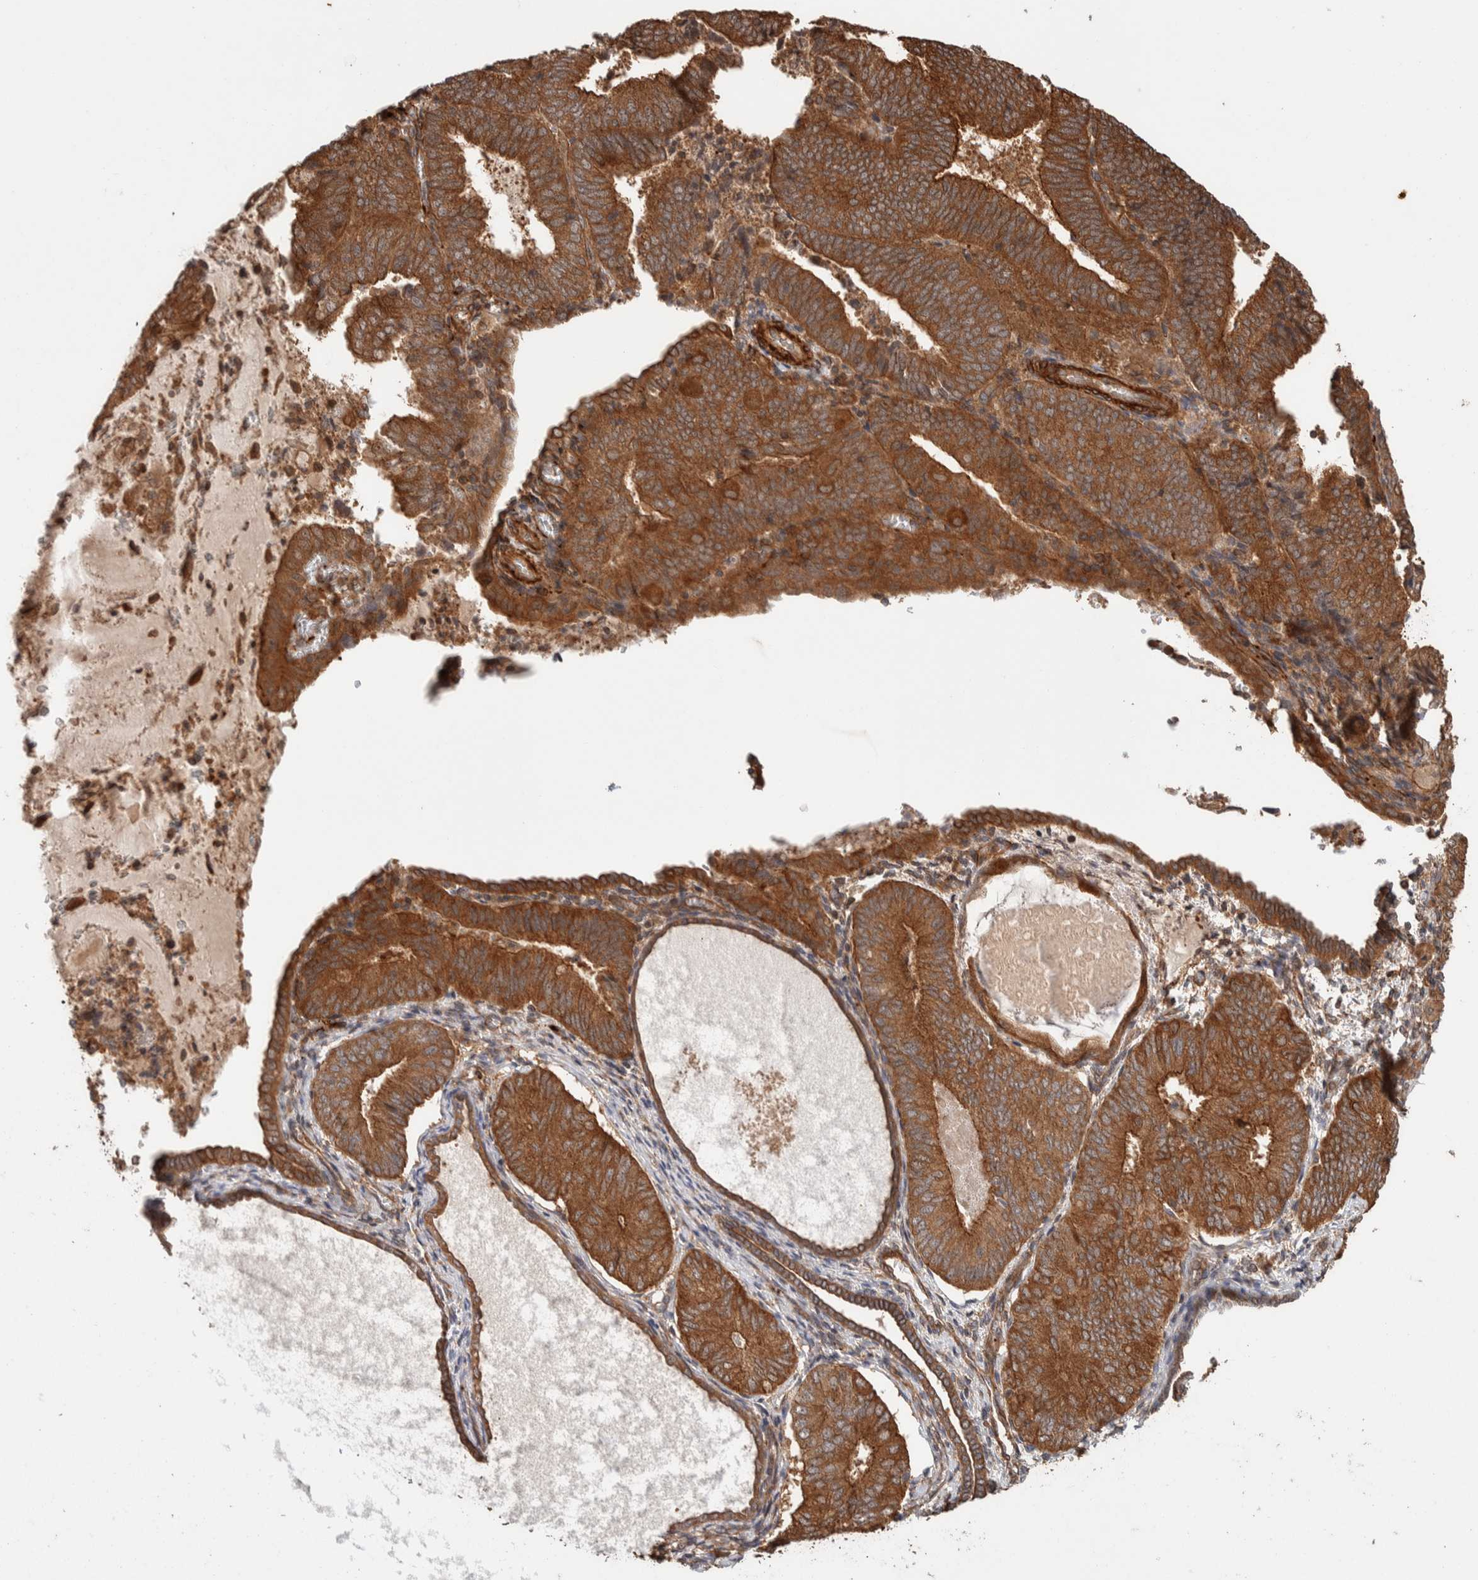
{"staining": {"intensity": "moderate", "quantity": ">75%", "location": "cytoplasmic/membranous"}, "tissue": "endometrial cancer", "cell_type": "Tumor cells", "image_type": "cancer", "snomed": [{"axis": "morphology", "description": "Adenocarcinoma, NOS"}, {"axis": "topography", "description": "Endometrium"}], "caption": "The immunohistochemical stain highlights moderate cytoplasmic/membranous staining in tumor cells of endometrial cancer (adenocarcinoma) tissue. Using DAB (brown) and hematoxylin (blue) stains, captured at high magnification using brightfield microscopy.", "gene": "SYNRG", "patient": {"sex": "female", "age": 81}}